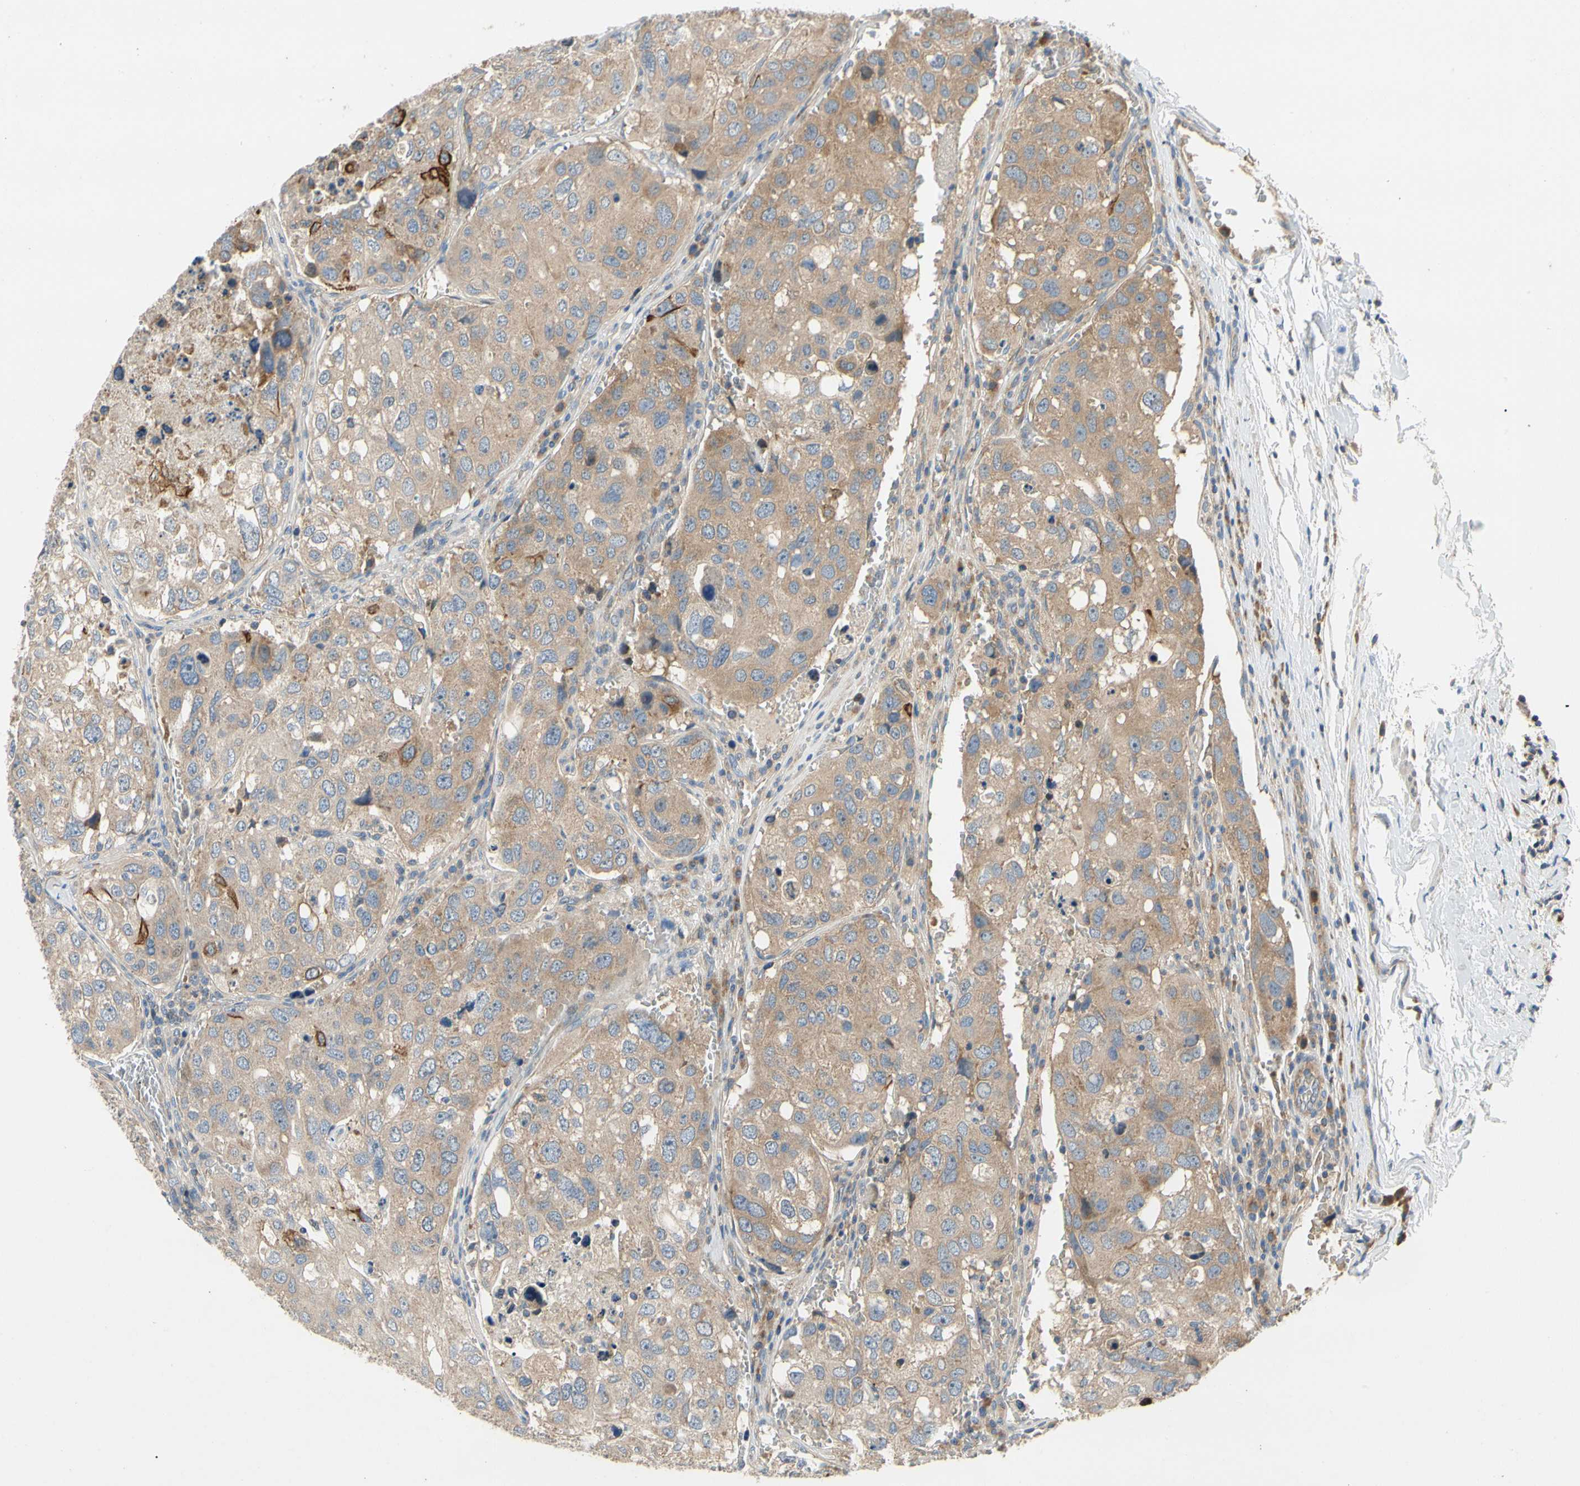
{"staining": {"intensity": "moderate", "quantity": ">75%", "location": "cytoplasmic/membranous"}, "tissue": "urothelial cancer", "cell_type": "Tumor cells", "image_type": "cancer", "snomed": [{"axis": "morphology", "description": "Urothelial carcinoma, High grade"}, {"axis": "topography", "description": "Lymph node"}, {"axis": "topography", "description": "Urinary bladder"}], "caption": "Urothelial cancer stained with a protein marker demonstrates moderate staining in tumor cells.", "gene": "KLHDC8B", "patient": {"sex": "male", "age": 51}}